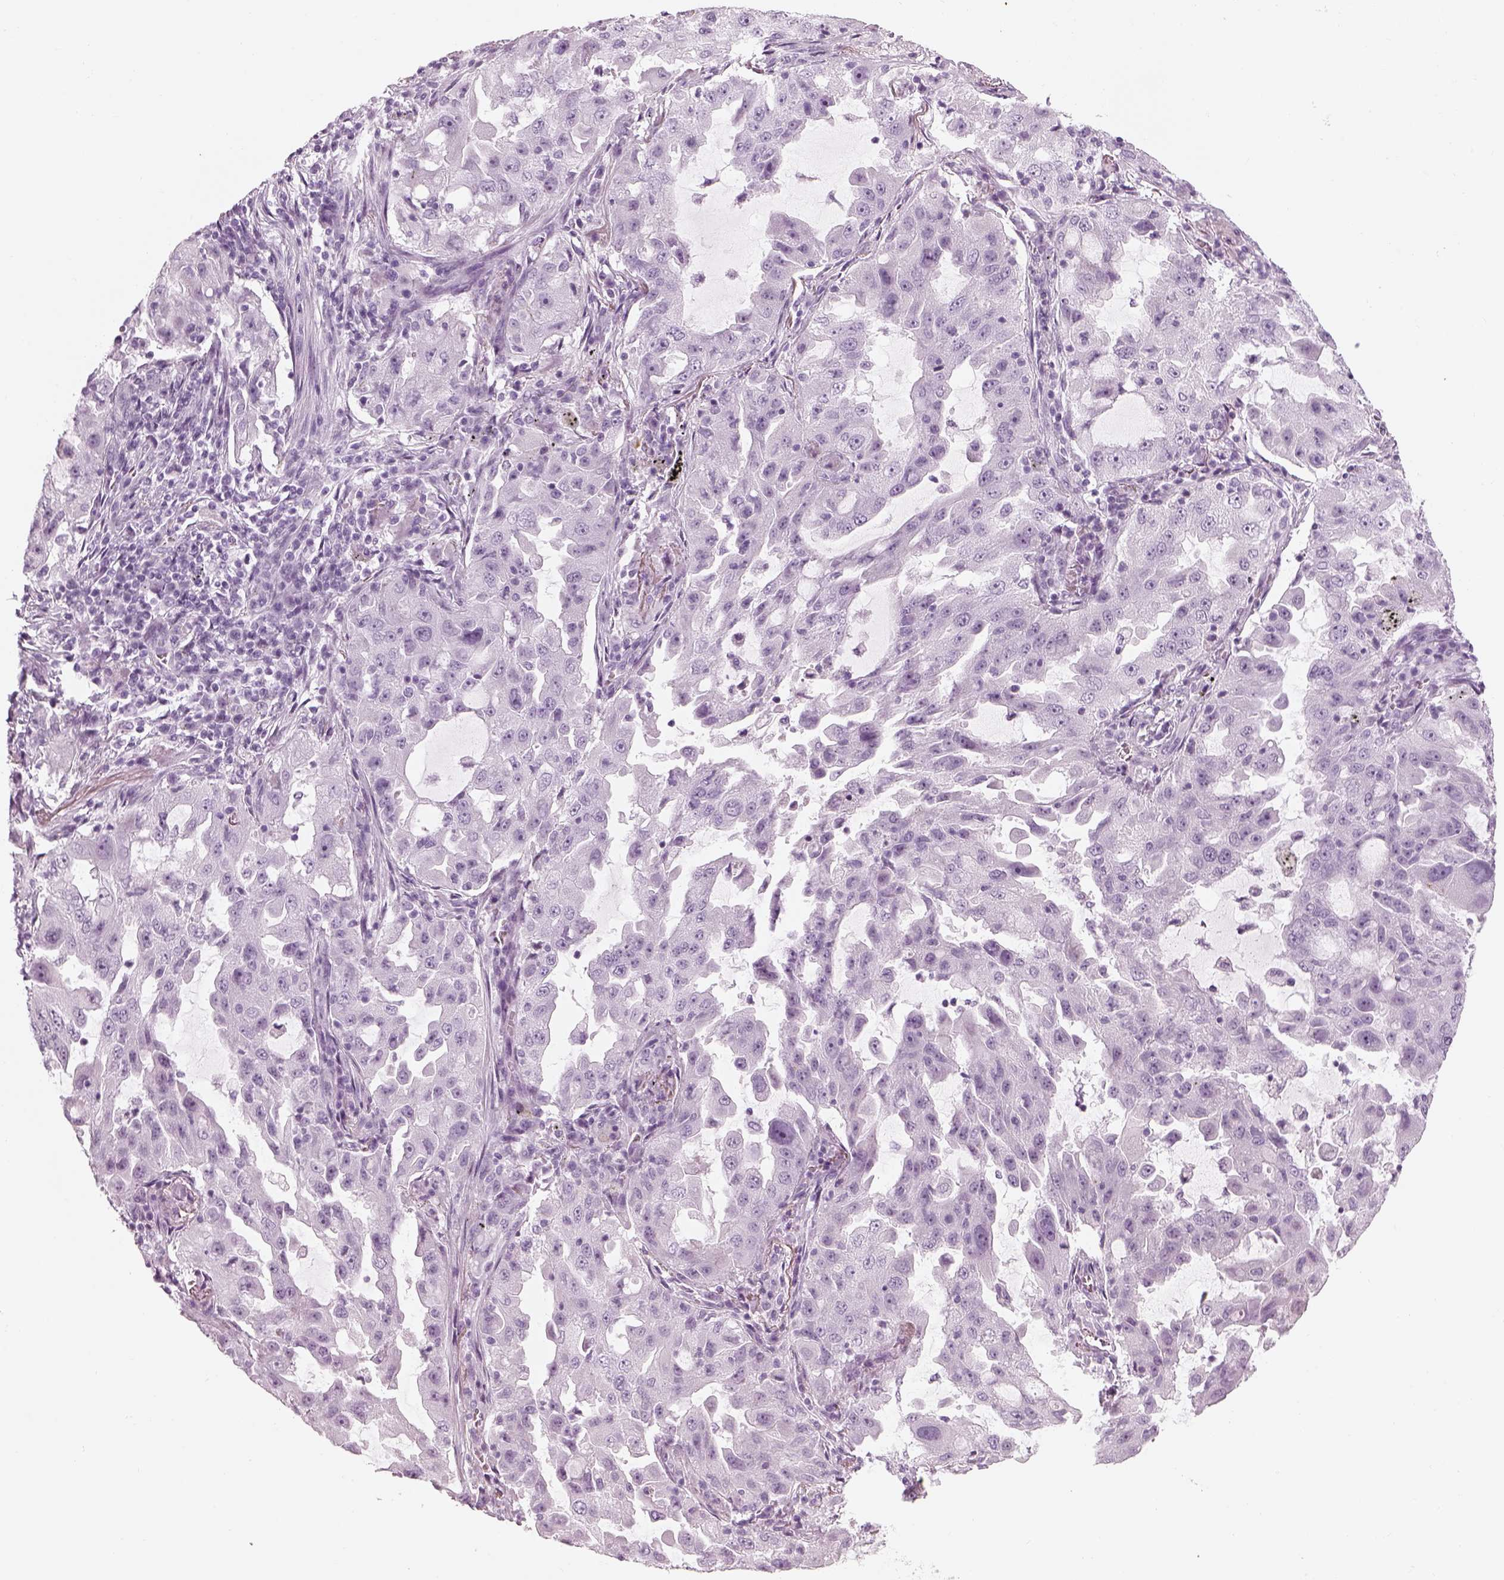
{"staining": {"intensity": "negative", "quantity": "none", "location": "none"}, "tissue": "lung cancer", "cell_type": "Tumor cells", "image_type": "cancer", "snomed": [{"axis": "morphology", "description": "Adenocarcinoma, NOS"}, {"axis": "topography", "description": "Lung"}], "caption": "The micrograph shows no staining of tumor cells in lung adenocarcinoma. (DAB immunohistochemistry with hematoxylin counter stain).", "gene": "SAG", "patient": {"sex": "female", "age": 61}}